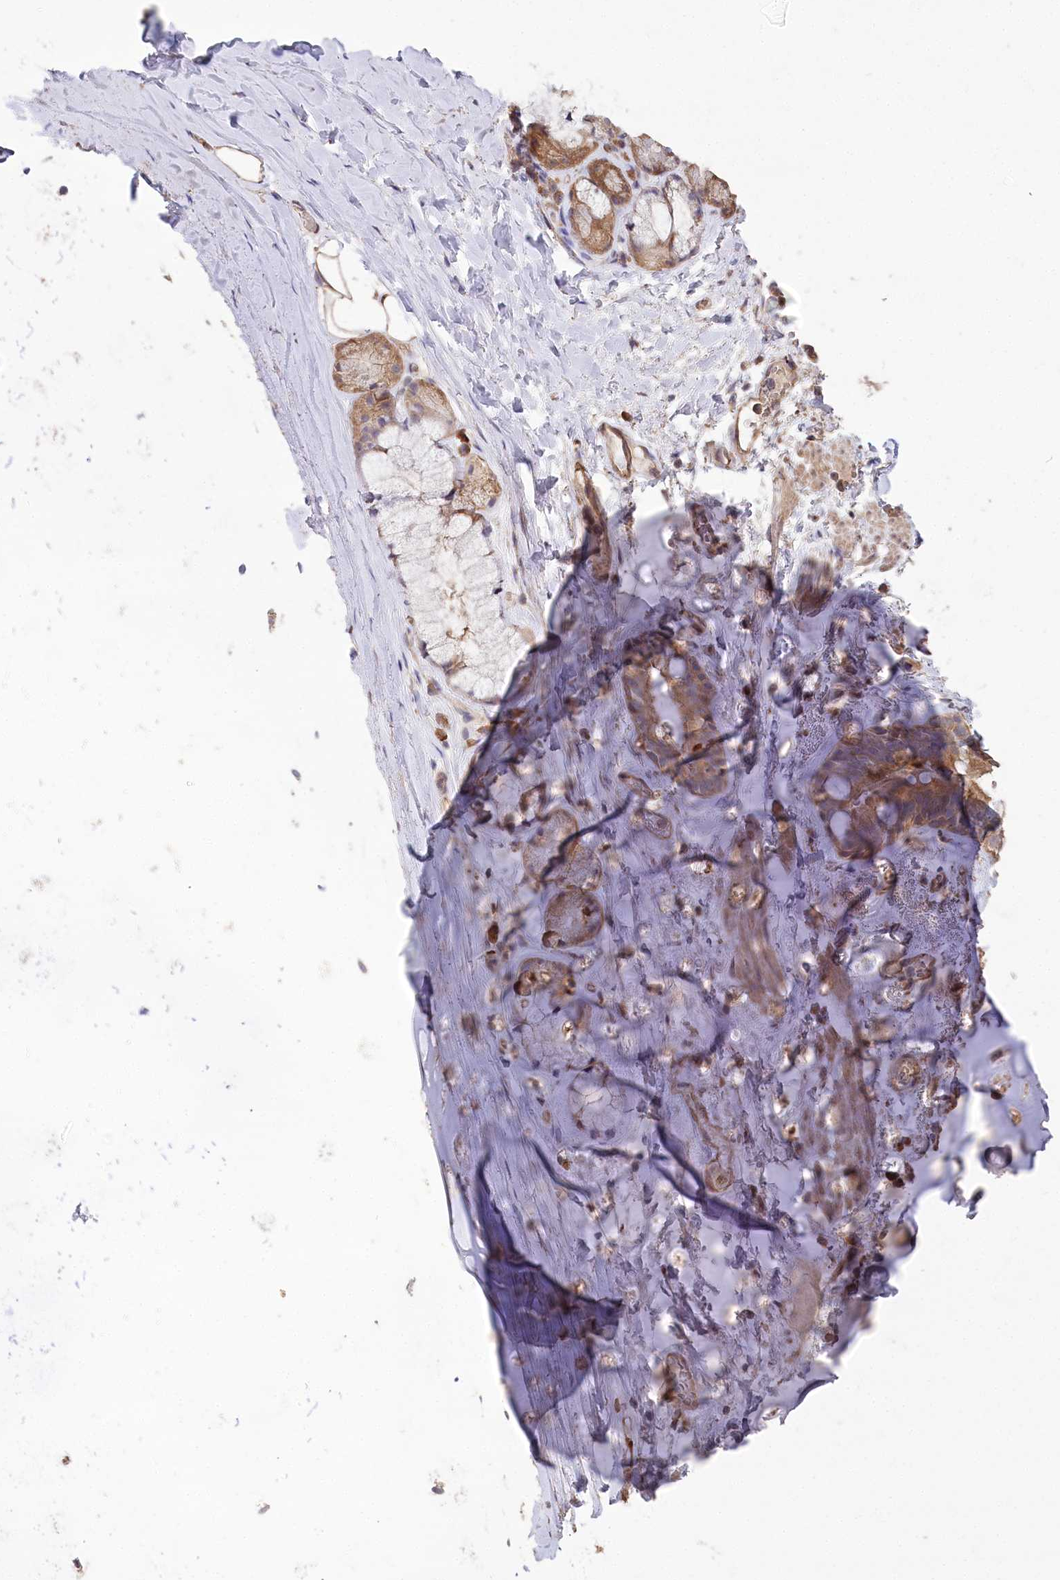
{"staining": {"intensity": "moderate", "quantity": ">75%", "location": "cytoplasmic/membranous"}, "tissue": "adipose tissue", "cell_type": "Adipocytes", "image_type": "normal", "snomed": [{"axis": "morphology", "description": "Normal tissue, NOS"}, {"axis": "topography", "description": "Lymph node"}, {"axis": "topography", "description": "Bronchus"}], "caption": "This image reveals benign adipose tissue stained with immunohistochemistry to label a protein in brown. The cytoplasmic/membranous of adipocytes show moderate positivity for the protein. Nuclei are counter-stained blue.", "gene": "PRSS53", "patient": {"sex": "male", "age": 63}}